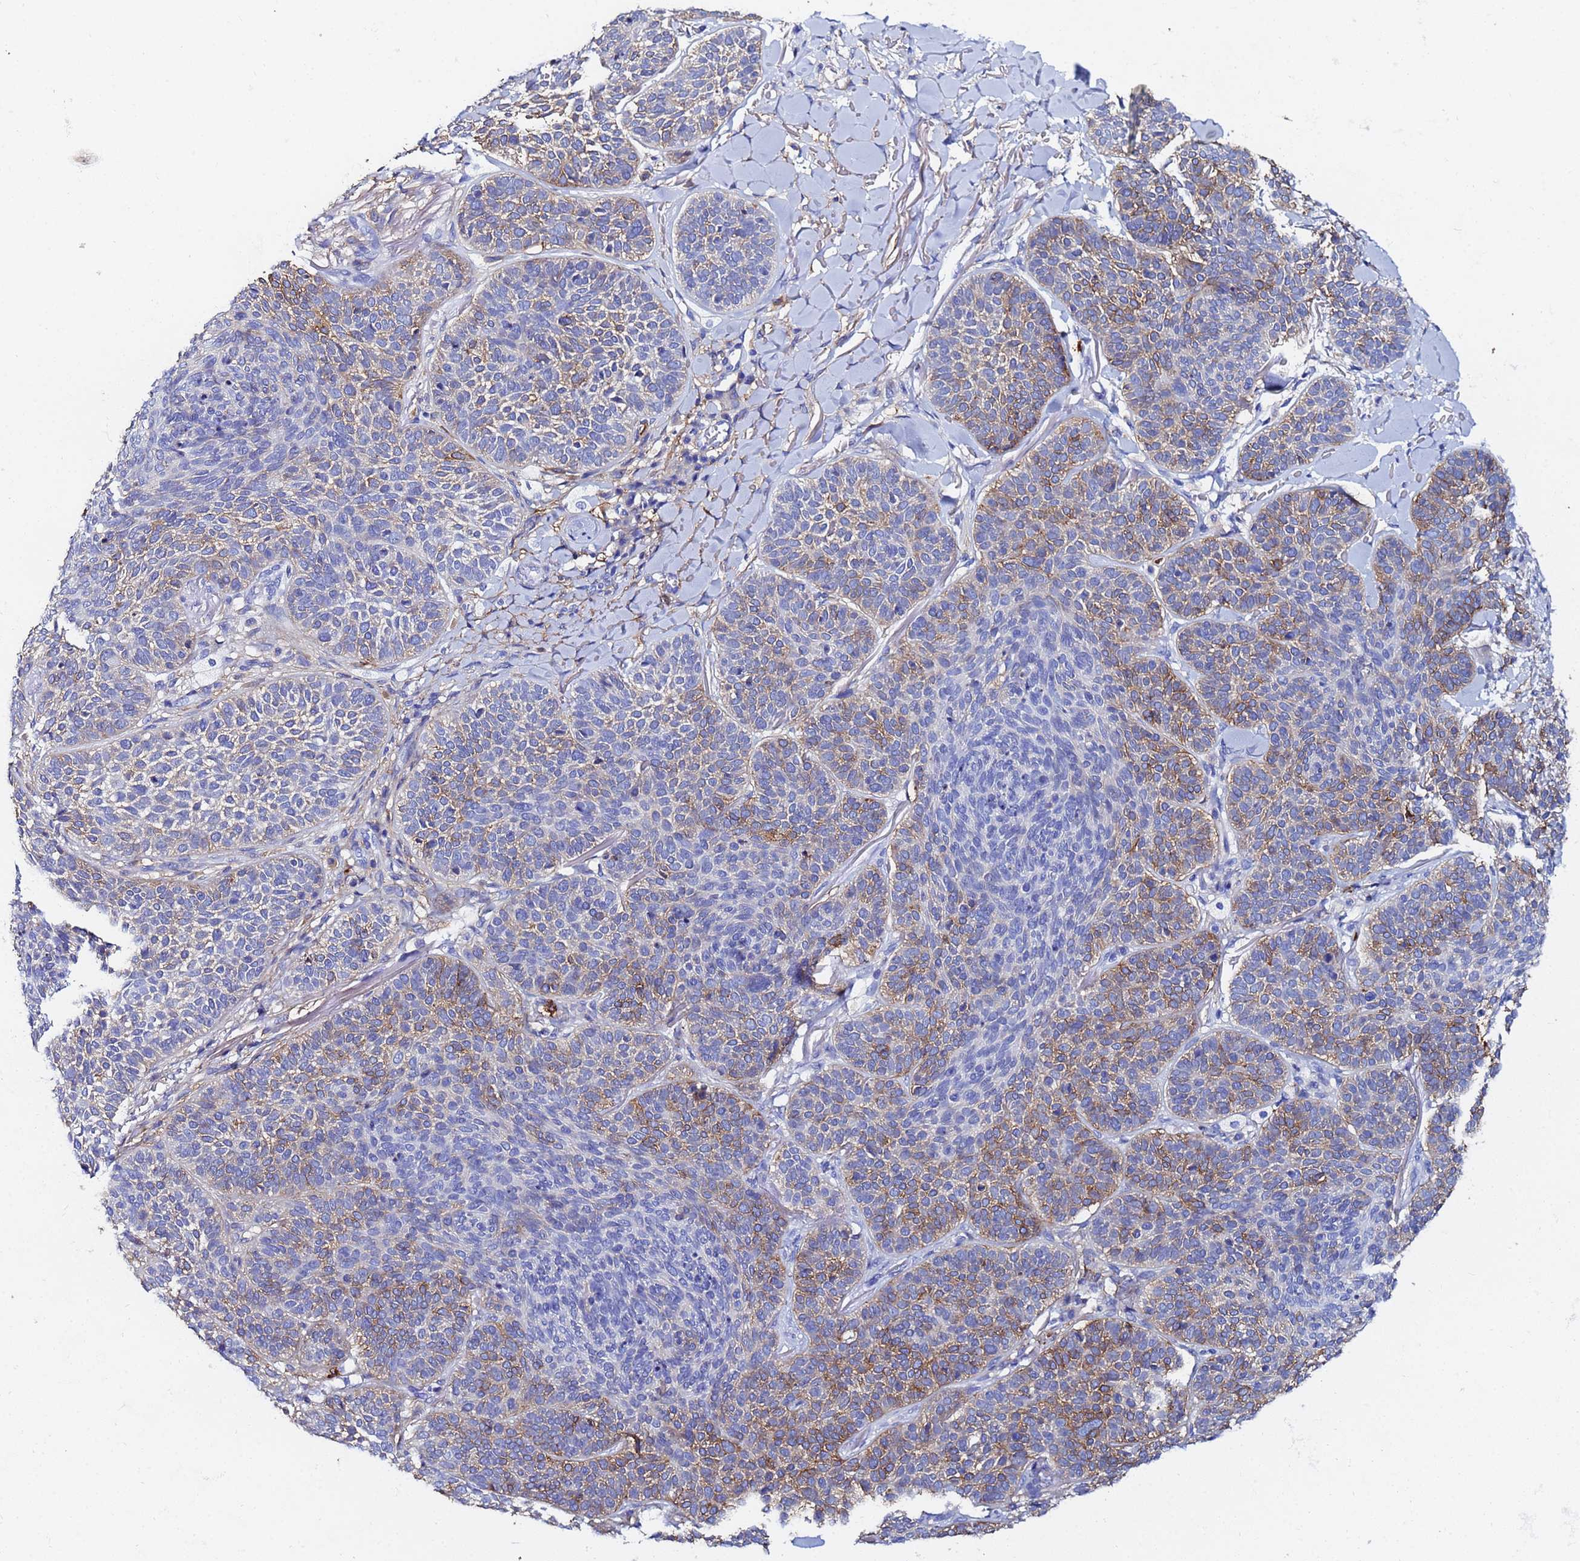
{"staining": {"intensity": "weak", "quantity": "<25%", "location": "cytoplasmic/membranous"}, "tissue": "skin cancer", "cell_type": "Tumor cells", "image_type": "cancer", "snomed": [{"axis": "morphology", "description": "Basal cell carcinoma"}, {"axis": "topography", "description": "Skin"}], "caption": "Immunohistochemistry (IHC) of skin basal cell carcinoma exhibits no expression in tumor cells.", "gene": "BASP1", "patient": {"sex": "male", "age": 85}}